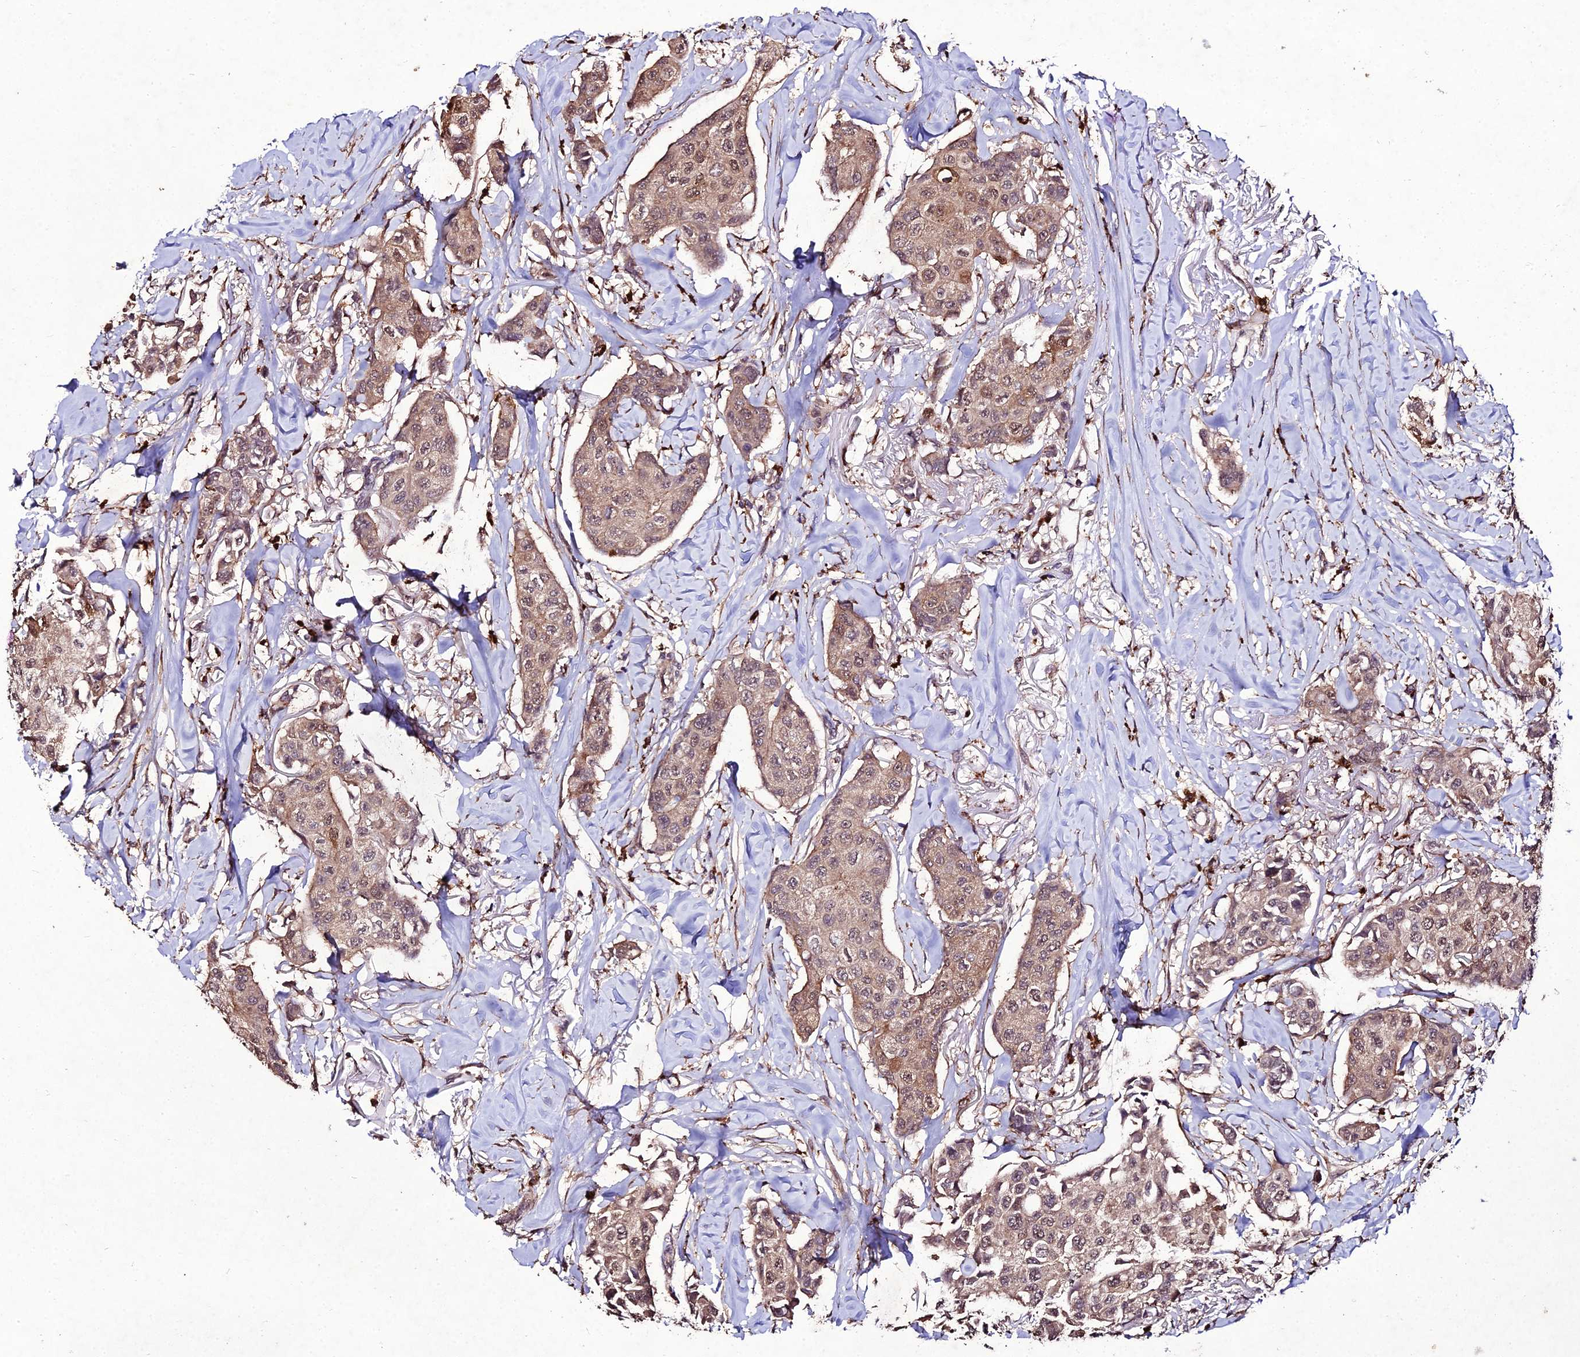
{"staining": {"intensity": "moderate", "quantity": "25%-75%", "location": "cytoplasmic/membranous,nuclear"}, "tissue": "breast cancer", "cell_type": "Tumor cells", "image_type": "cancer", "snomed": [{"axis": "morphology", "description": "Duct carcinoma"}, {"axis": "topography", "description": "Breast"}], "caption": "Protein staining shows moderate cytoplasmic/membranous and nuclear positivity in approximately 25%-75% of tumor cells in infiltrating ductal carcinoma (breast).", "gene": "ZNF766", "patient": {"sex": "female", "age": 80}}